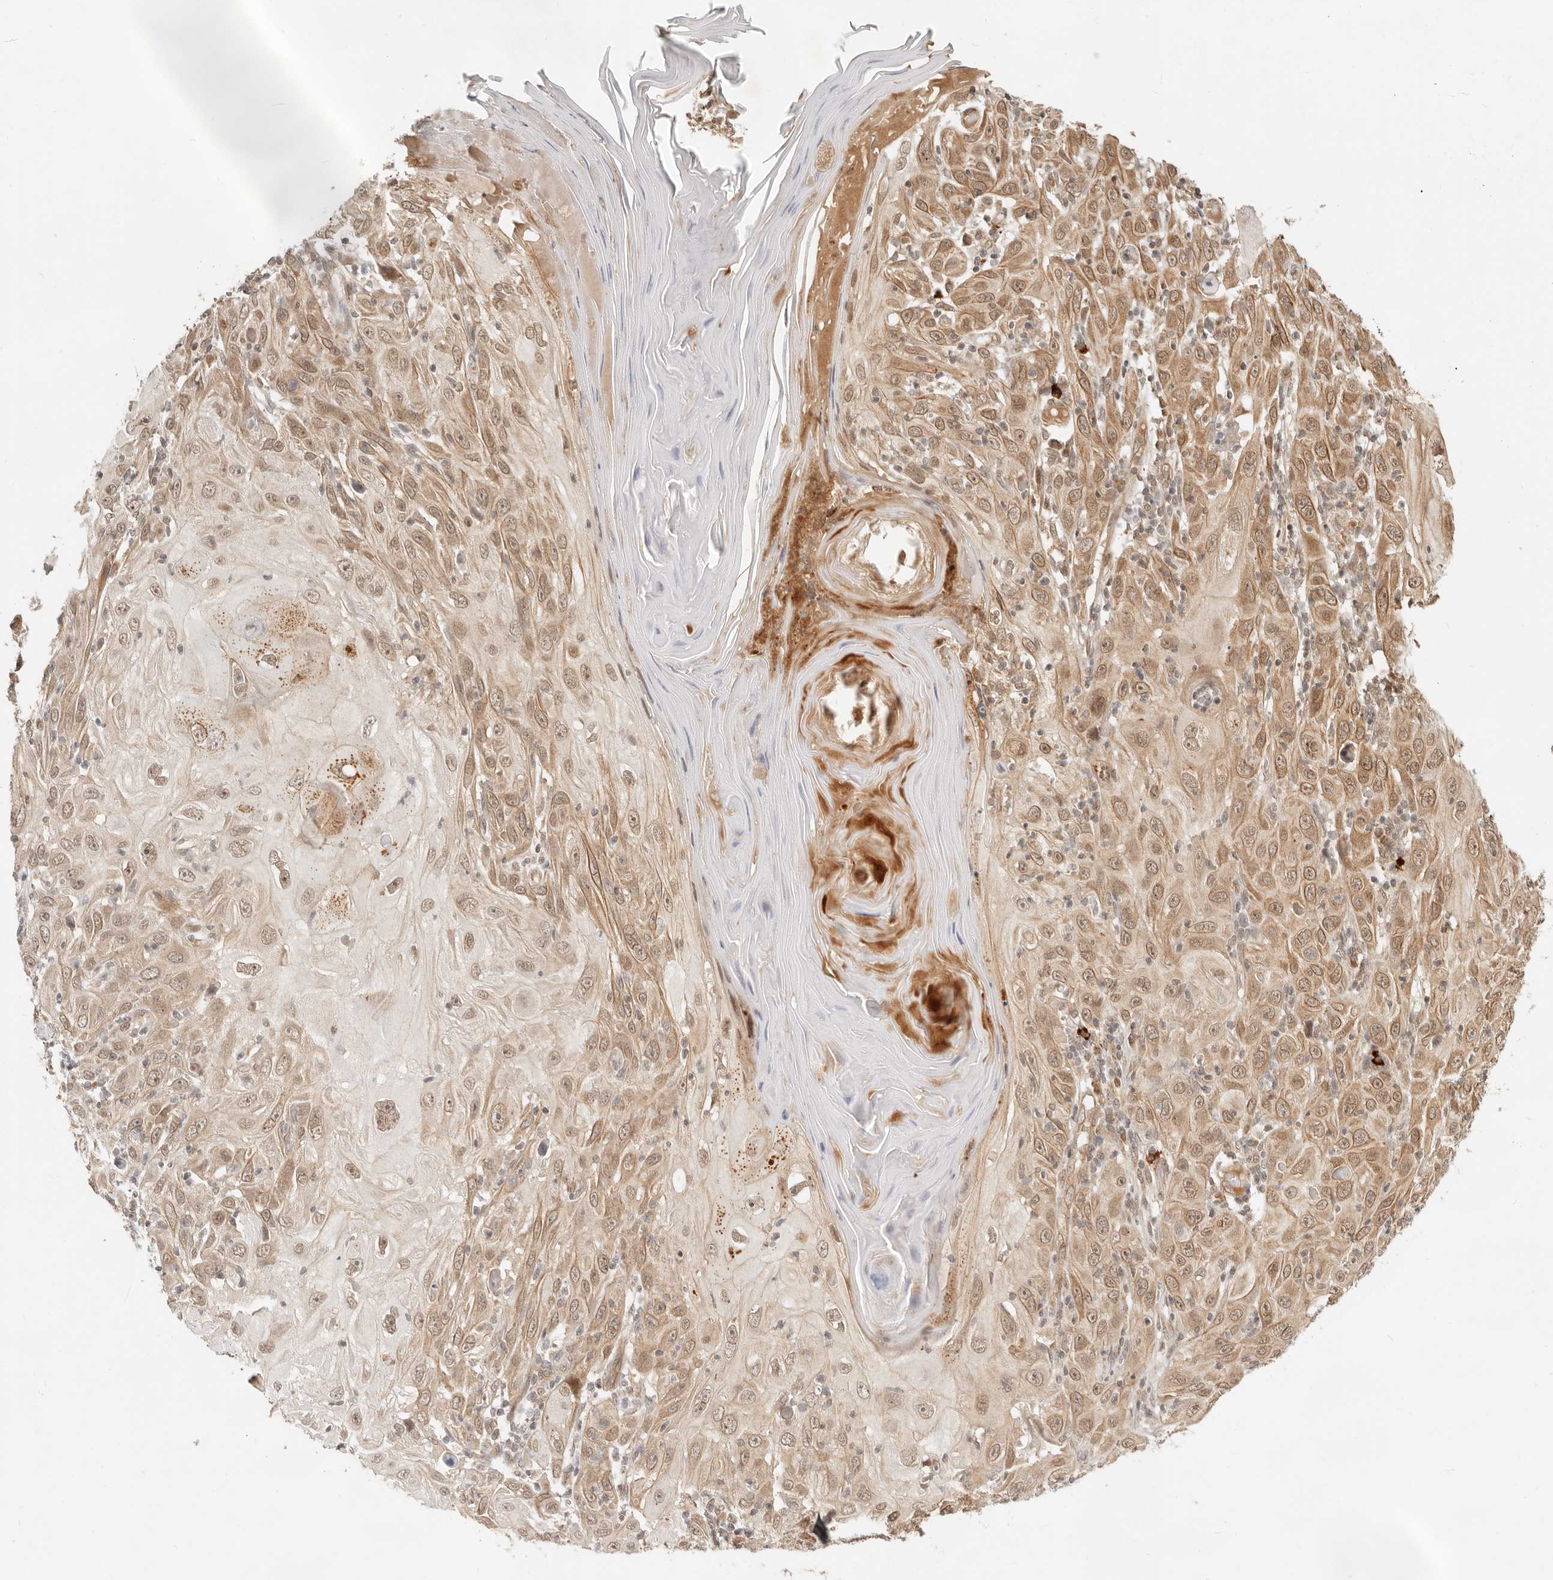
{"staining": {"intensity": "moderate", "quantity": ">75%", "location": "nuclear"}, "tissue": "skin cancer", "cell_type": "Tumor cells", "image_type": "cancer", "snomed": [{"axis": "morphology", "description": "Squamous cell carcinoma, NOS"}, {"axis": "topography", "description": "Skin"}], "caption": "An immunohistochemistry (IHC) photomicrograph of tumor tissue is shown. Protein staining in brown labels moderate nuclear positivity in skin cancer (squamous cell carcinoma) within tumor cells.", "gene": "BAALC", "patient": {"sex": "female", "age": 88}}